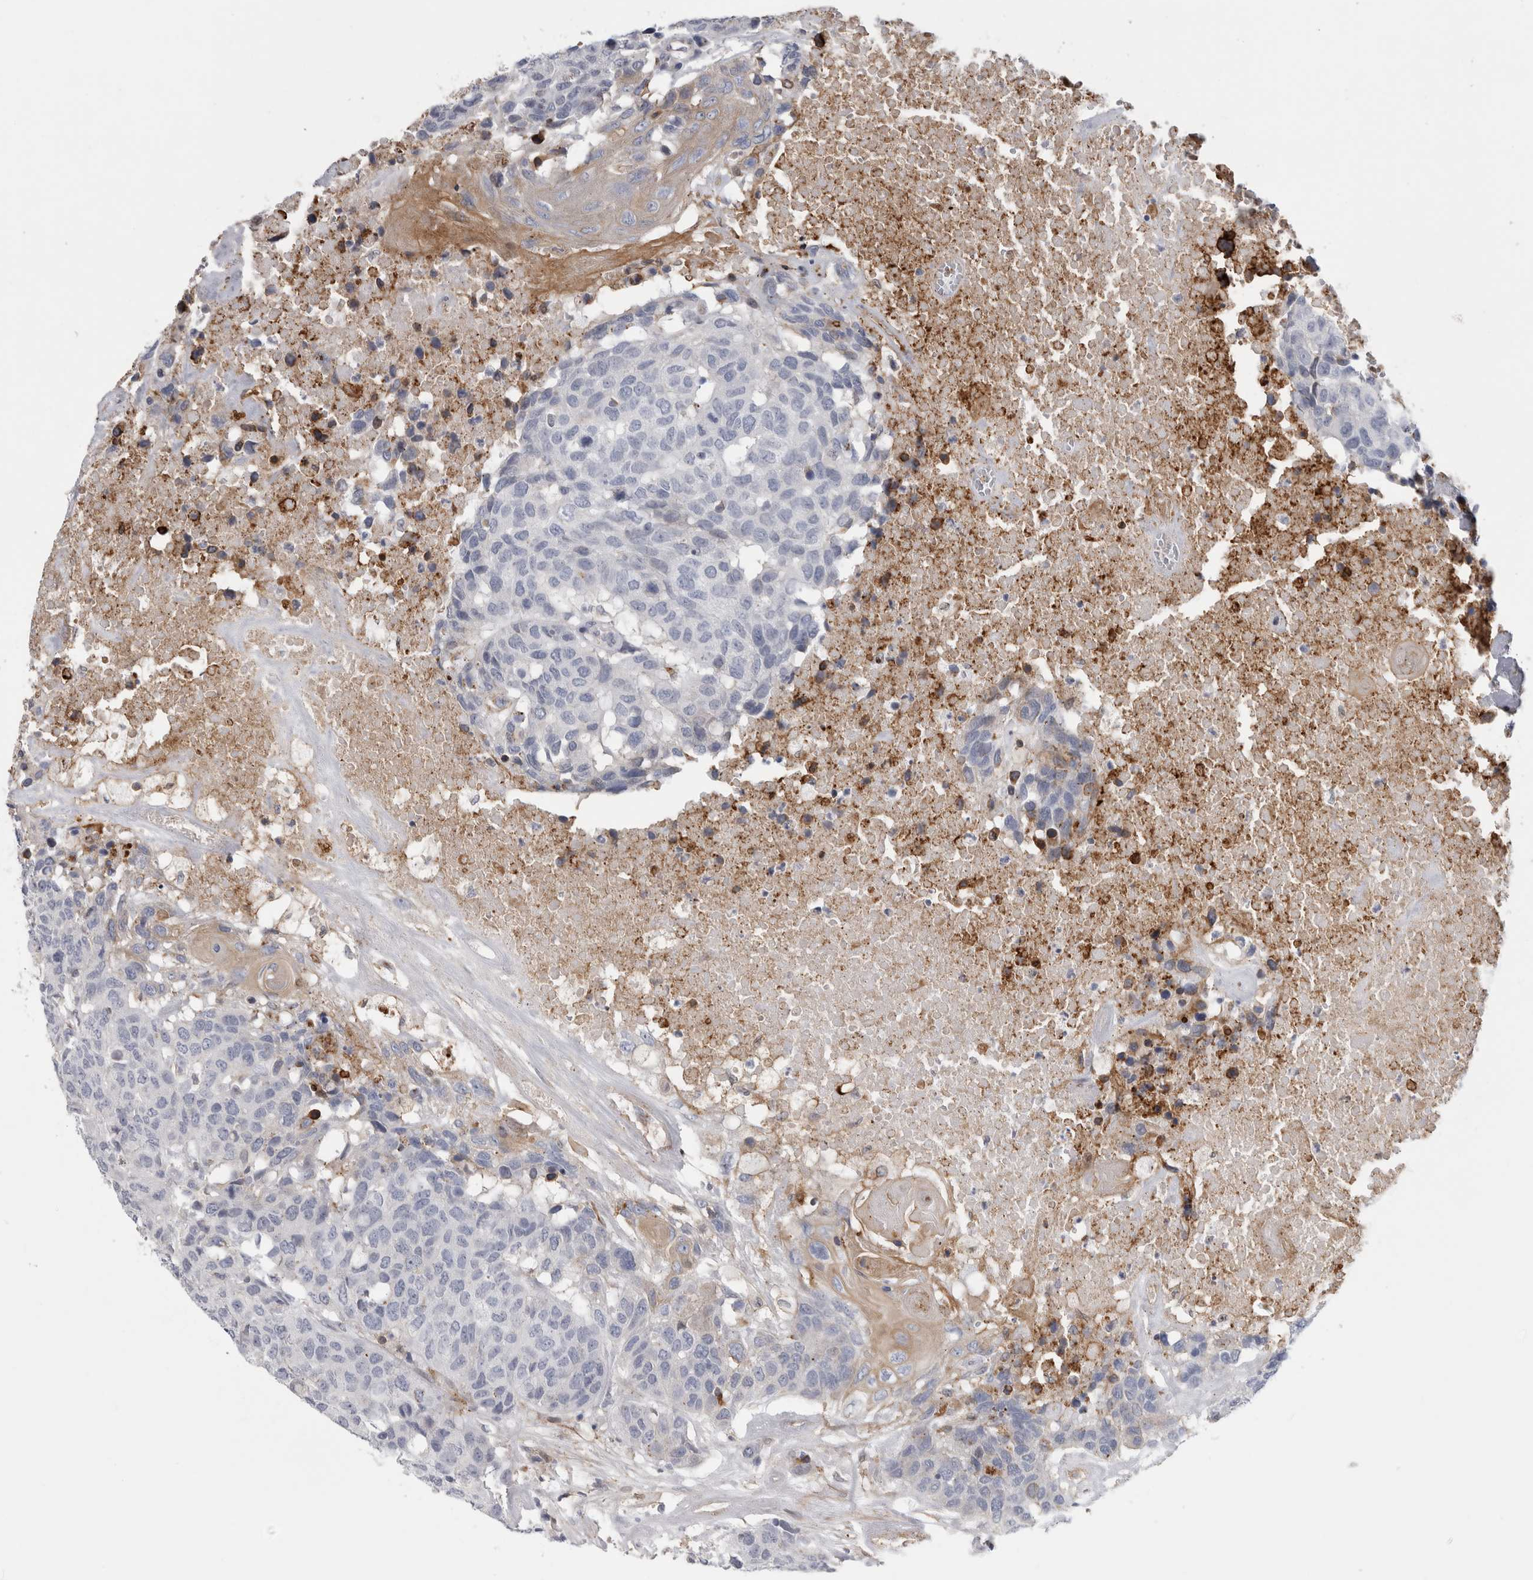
{"staining": {"intensity": "negative", "quantity": "none", "location": "none"}, "tissue": "head and neck cancer", "cell_type": "Tumor cells", "image_type": "cancer", "snomed": [{"axis": "morphology", "description": "Squamous cell carcinoma, NOS"}, {"axis": "topography", "description": "Head-Neck"}], "caption": "Human head and neck cancer (squamous cell carcinoma) stained for a protein using immunohistochemistry demonstrates no expression in tumor cells.", "gene": "DNAJC24", "patient": {"sex": "male", "age": 66}}